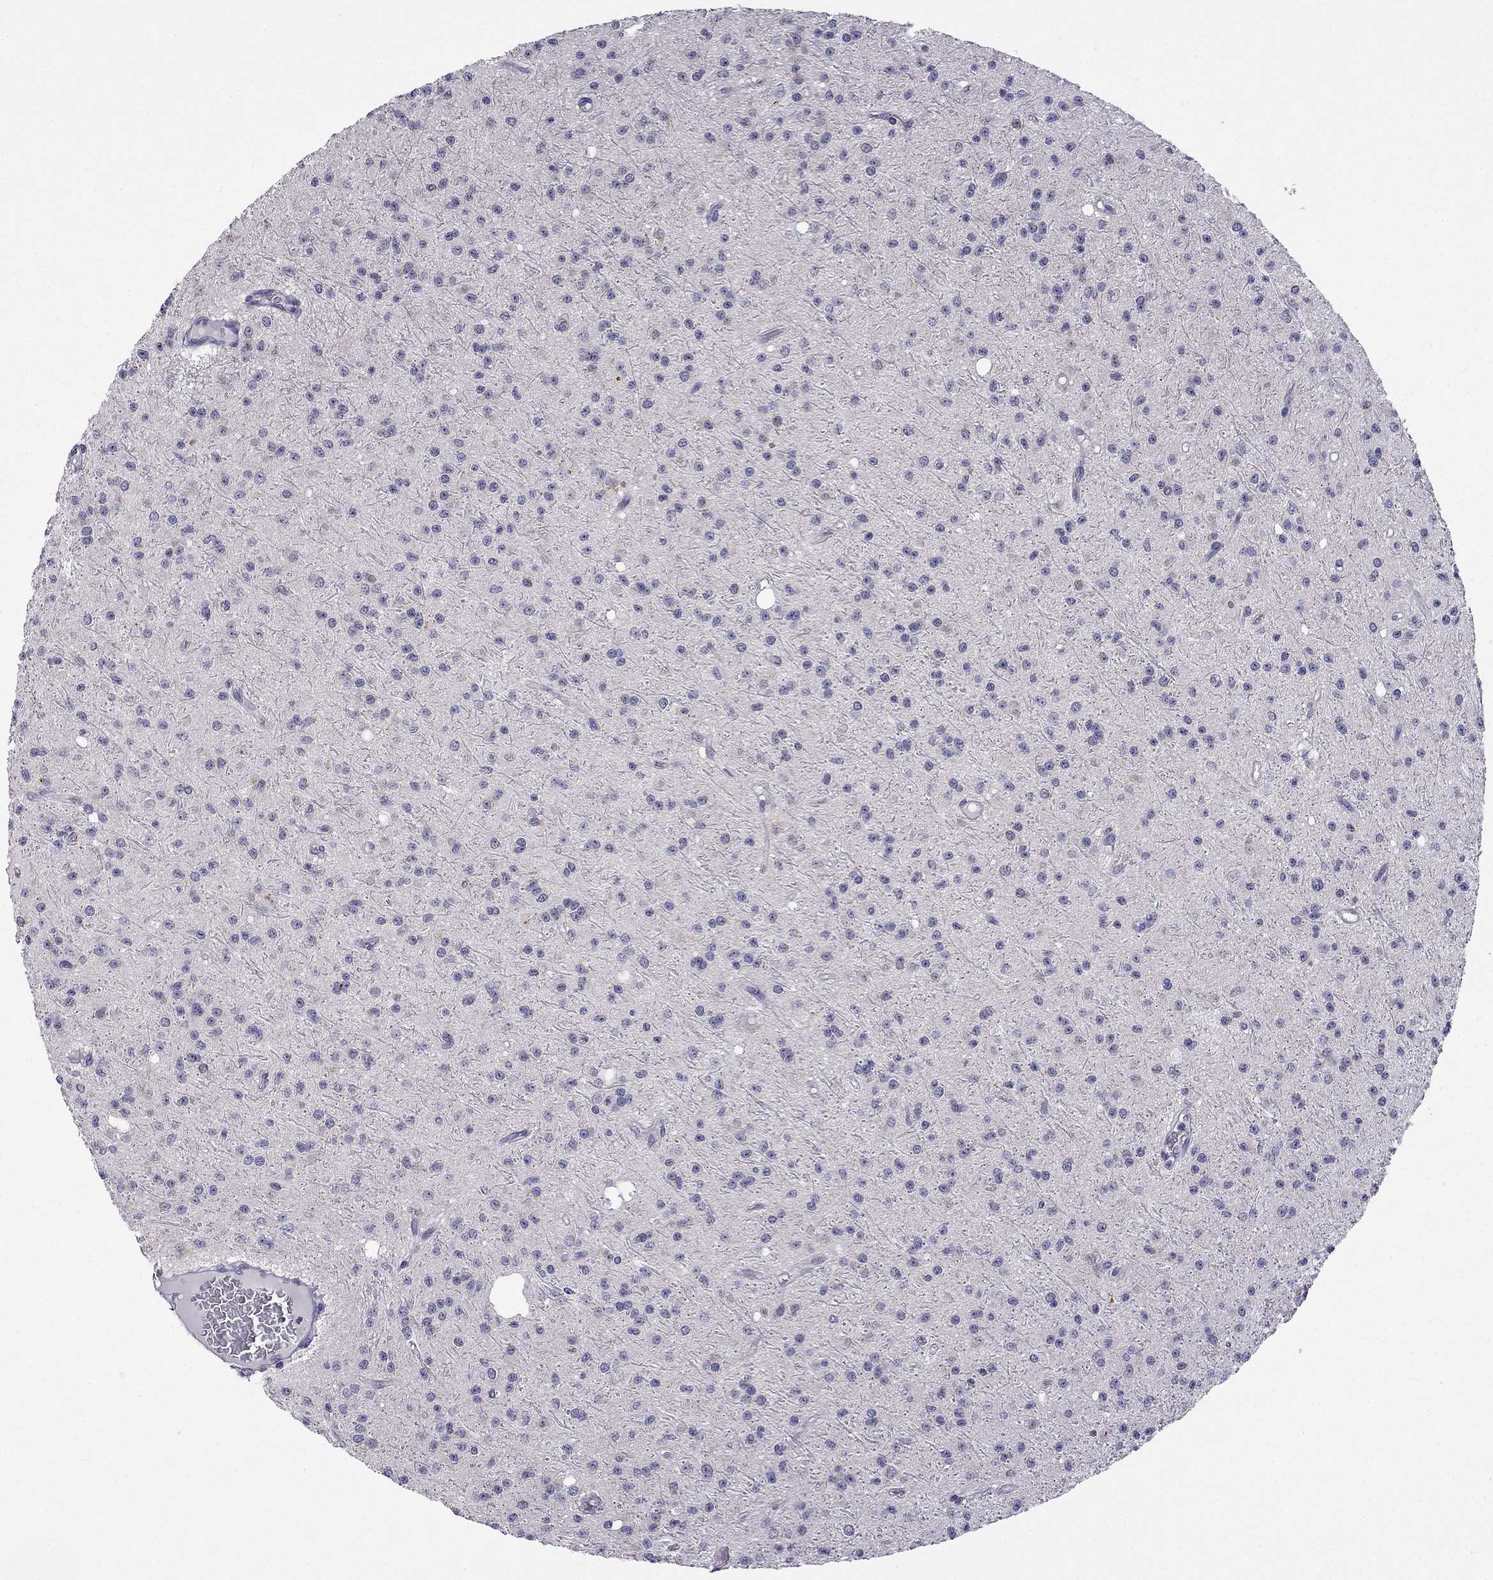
{"staining": {"intensity": "negative", "quantity": "none", "location": "none"}, "tissue": "glioma", "cell_type": "Tumor cells", "image_type": "cancer", "snomed": [{"axis": "morphology", "description": "Glioma, malignant, Low grade"}, {"axis": "topography", "description": "Brain"}], "caption": "High power microscopy histopathology image of an immunohistochemistry image of malignant glioma (low-grade), revealing no significant positivity in tumor cells. (Immunohistochemistry, brightfield microscopy, high magnification).", "gene": "C5orf49", "patient": {"sex": "male", "age": 27}}